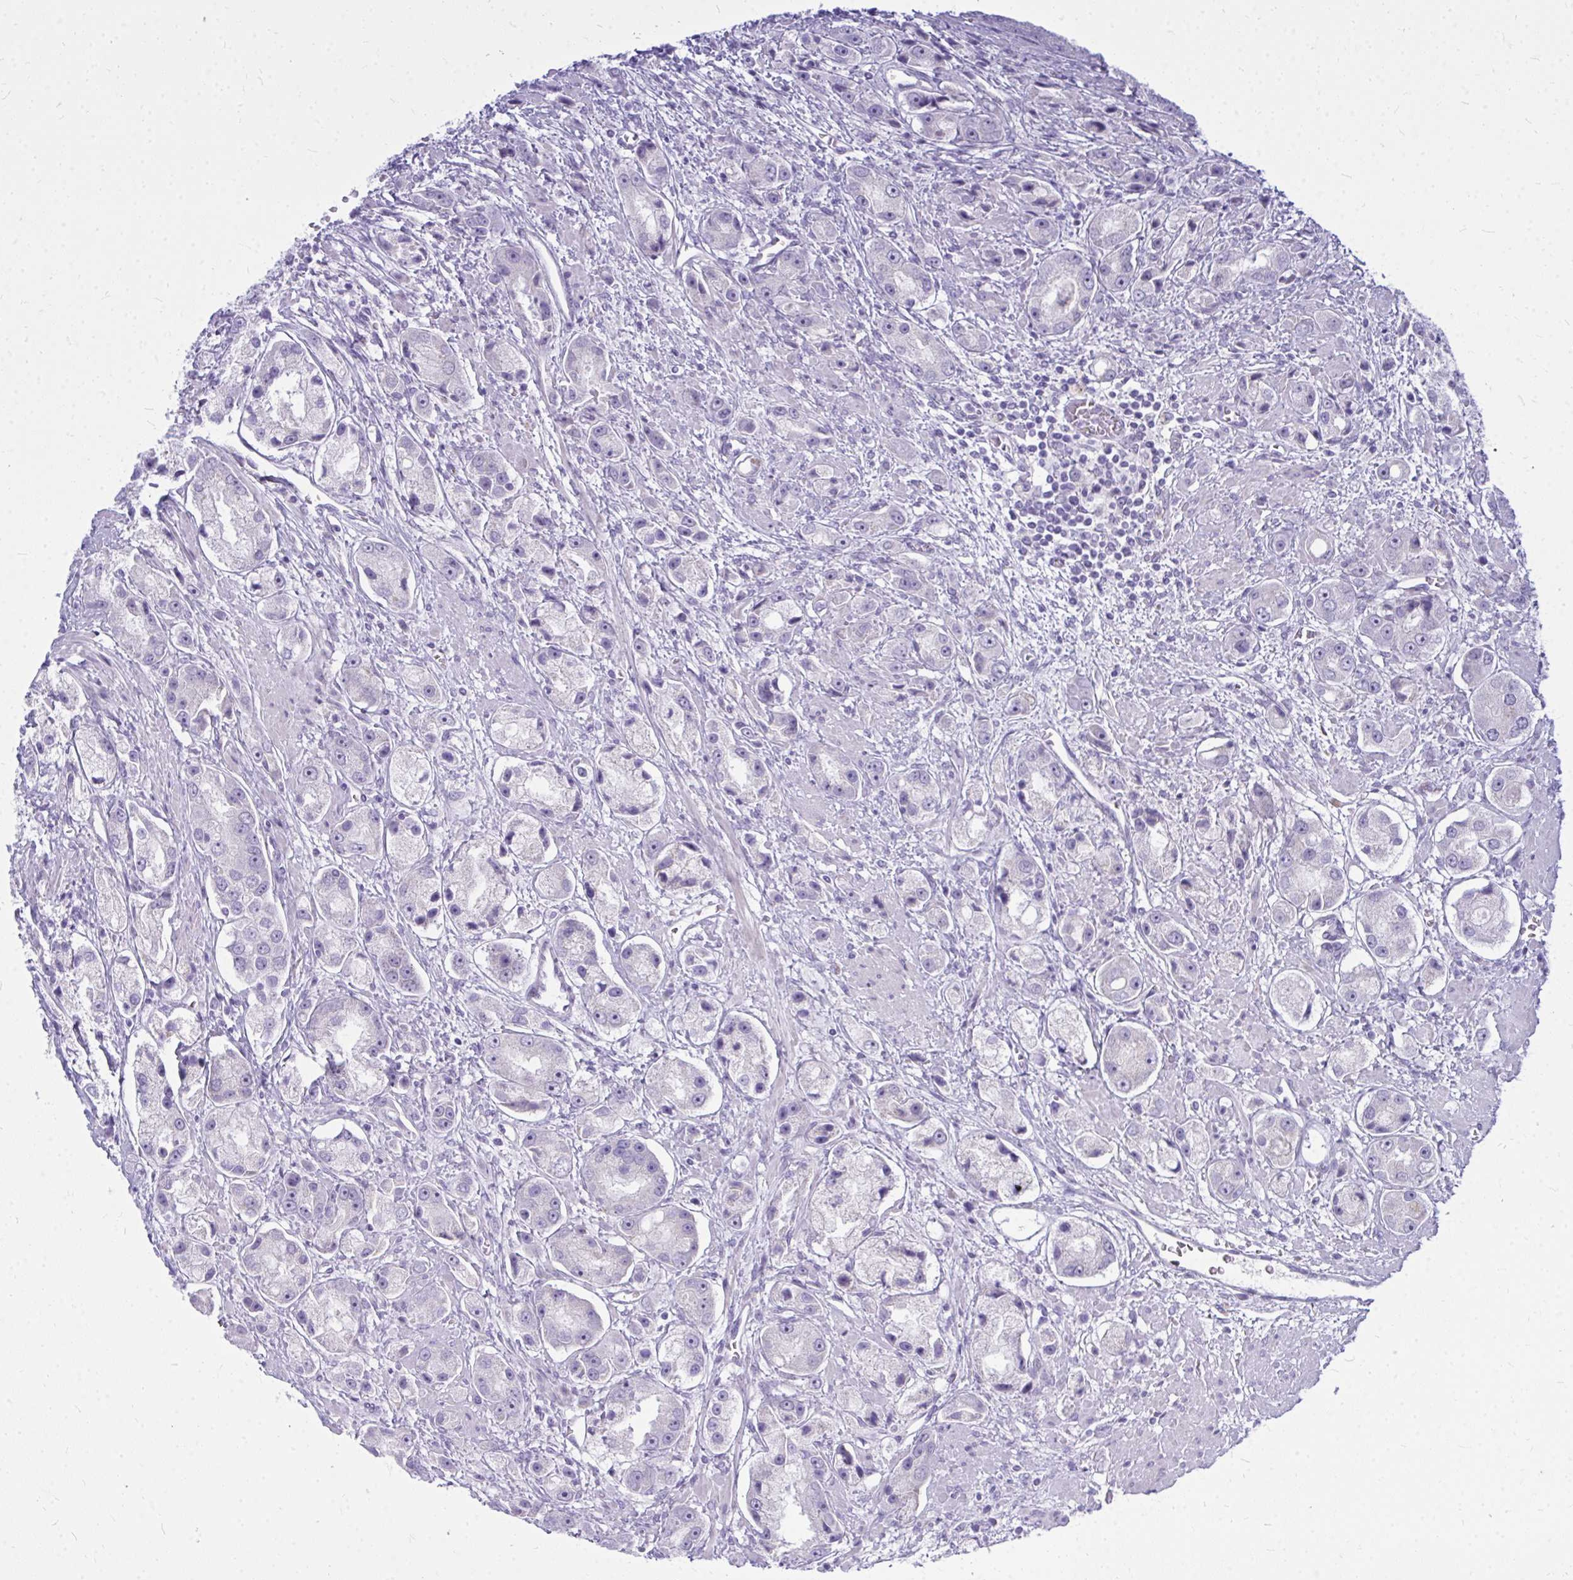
{"staining": {"intensity": "negative", "quantity": "none", "location": "none"}, "tissue": "prostate cancer", "cell_type": "Tumor cells", "image_type": "cancer", "snomed": [{"axis": "morphology", "description": "Adenocarcinoma, High grade"}, {"axis": "topography", "description": "Prostate"}], "caption": "High power microscopy photomicrograph of an IHC photomicrograph of prostate cancer, revealing no significant positivity in tumor cells.", "gene": "ZSCAN25", "patient": {"sex": "male", "age": 67}}